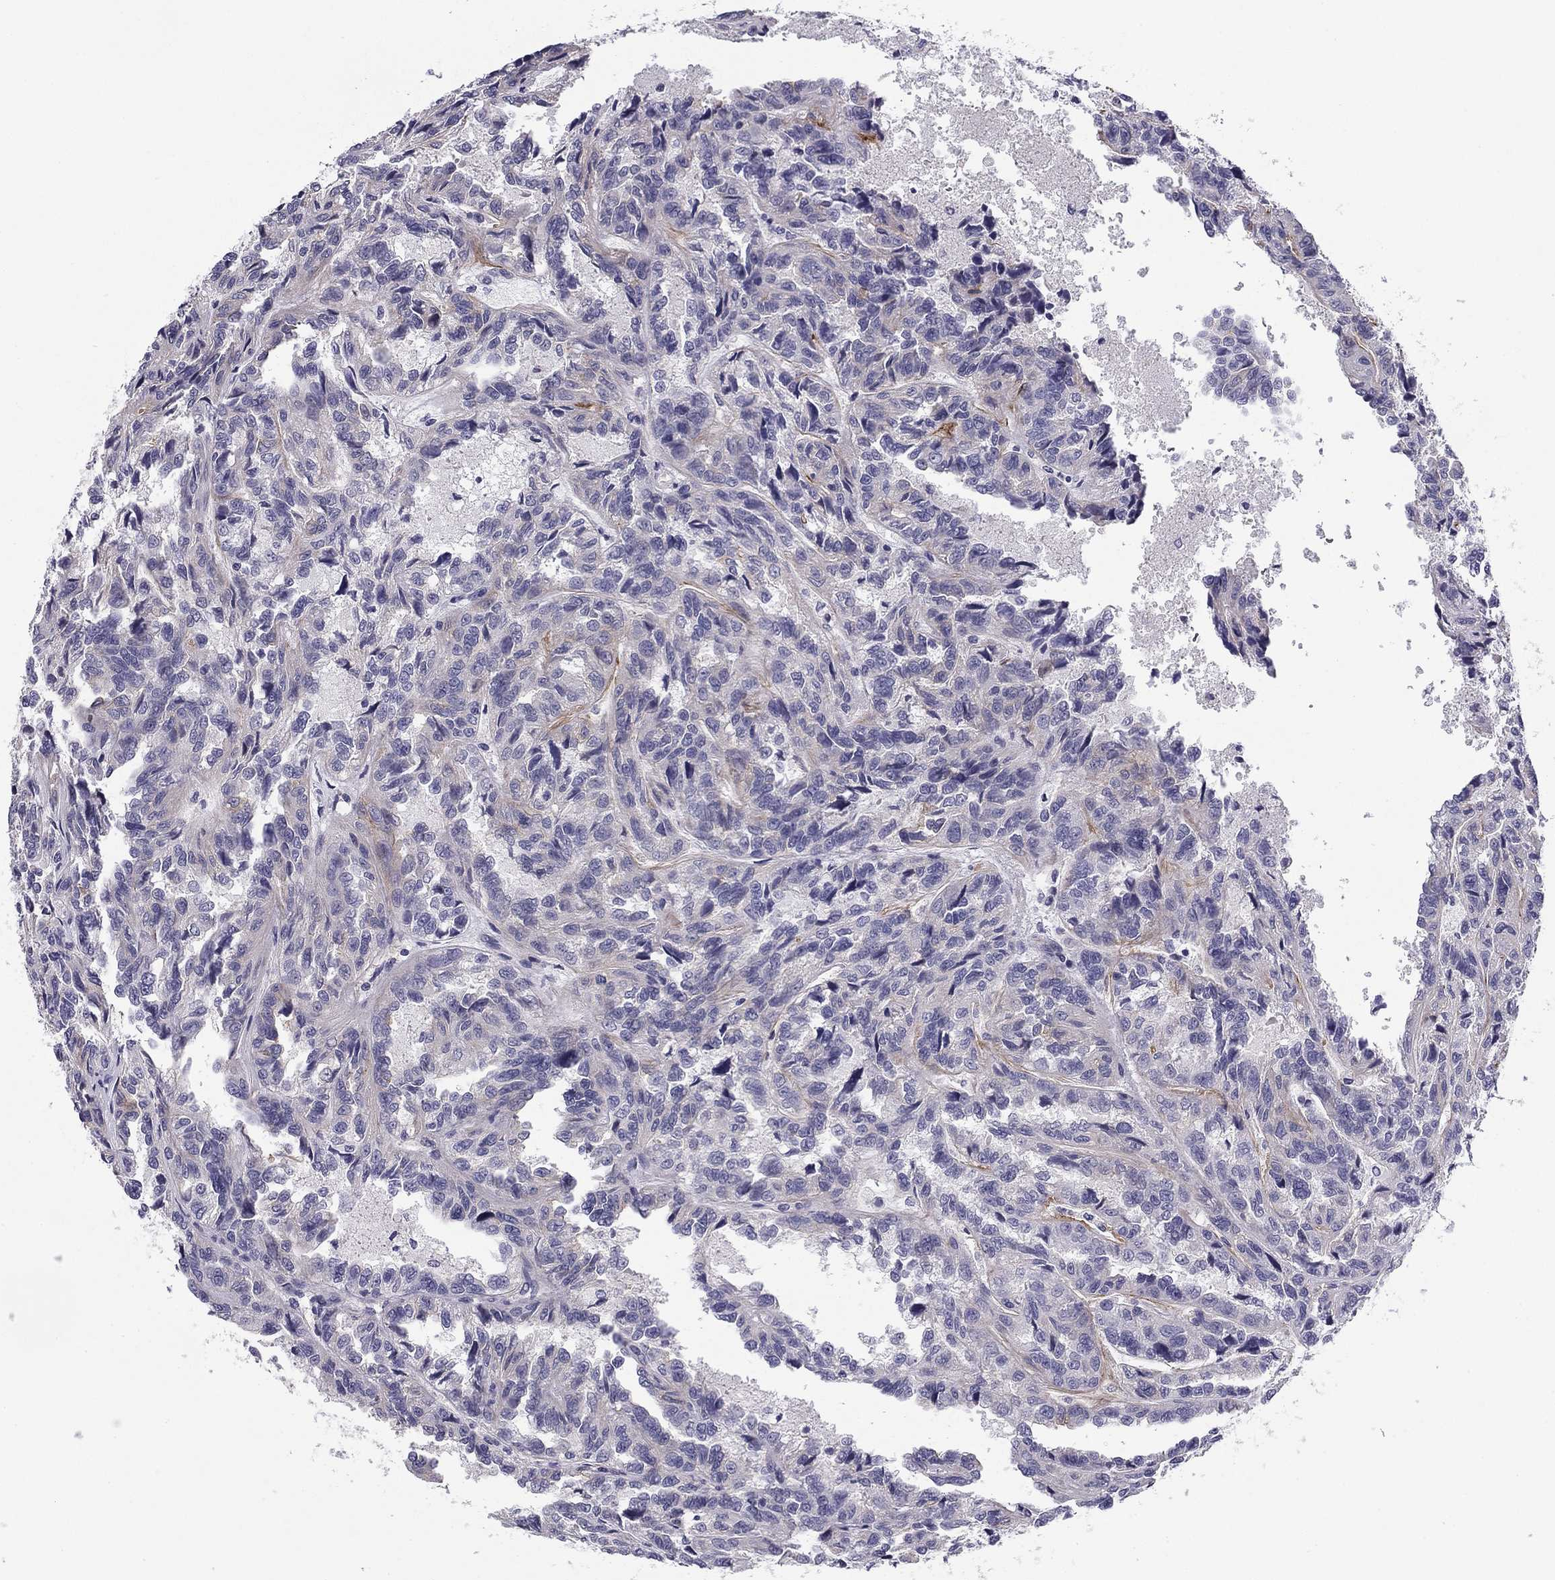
{"staining": {"intensity": "negative", "quantity": "none", "location": "none"}, "tissue": "renal cancer", "cell_type": "Tumor cells", "image_type": "cancer", "snomed": [{"axis": "morphology", "description": "Adenocarcinoma, NOS"}, {"axis": "topography", "description": "Kidney"}], "caption": "This is an immunohistochemistry micrograph of human renal cancer. There is no positivity in tumor cells.", "gene": "FLNC", "patient": {"sex": "male", "age": 79}}